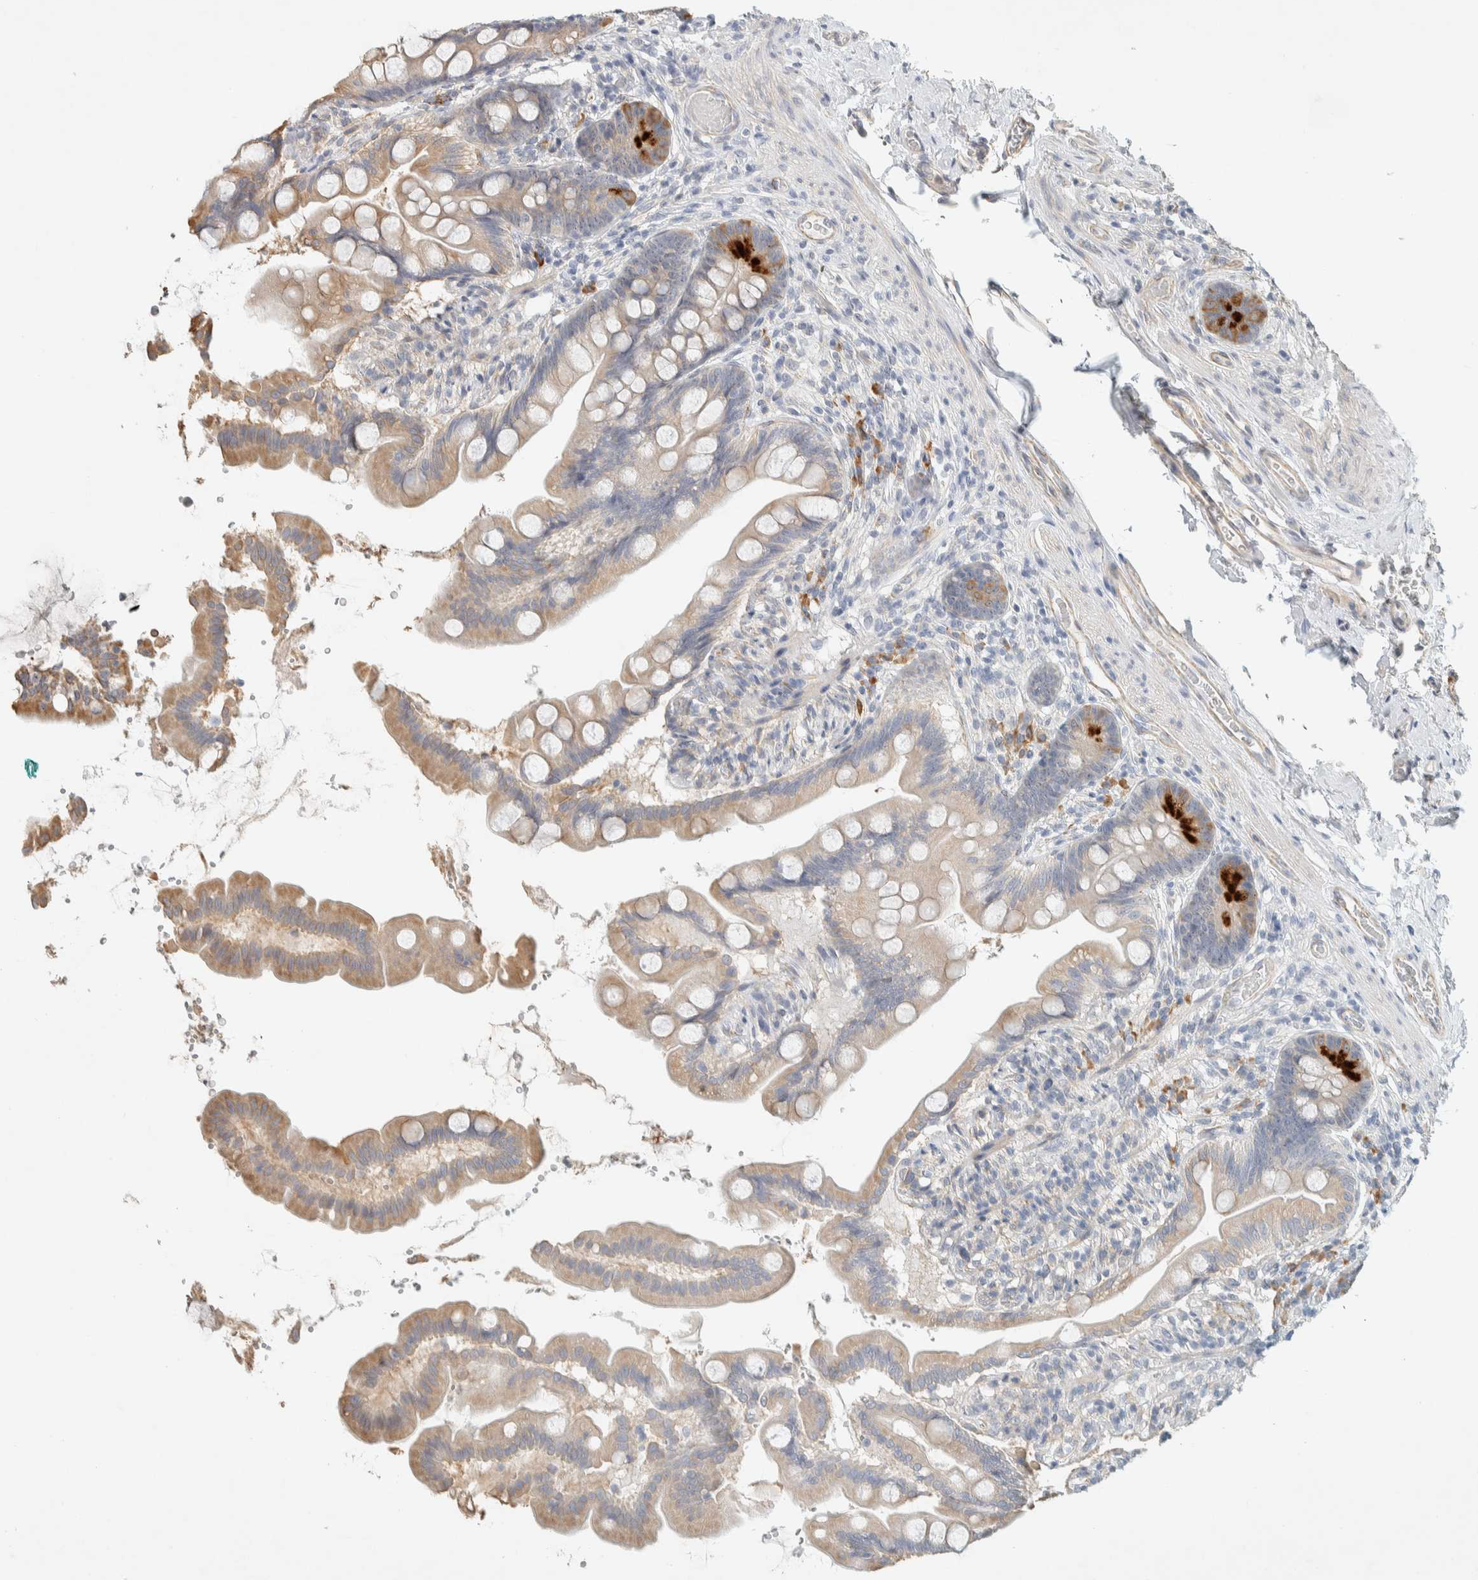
{"staining": {"intensity": "strong", "quantity": "<25%", "location": "cytoplasmic/membranous"}, "tissue": "small intestine", "cell_type": "Glandular cells", "image_type": "normal", "snomed": [{"axis": "morphology", "description": "Normal tissue, NOS"}, {"axis": "topography", "description": "Small intestine"}], "caption": "IHC image of unremarkable small intestine stained for a protein (brown), which shows medium levels of strong cytoplasmic/membranous positivity in approximately <25% of glandular cells.", "gene": "KLHL40", "patient": {"sex": "female", "age": 56}}